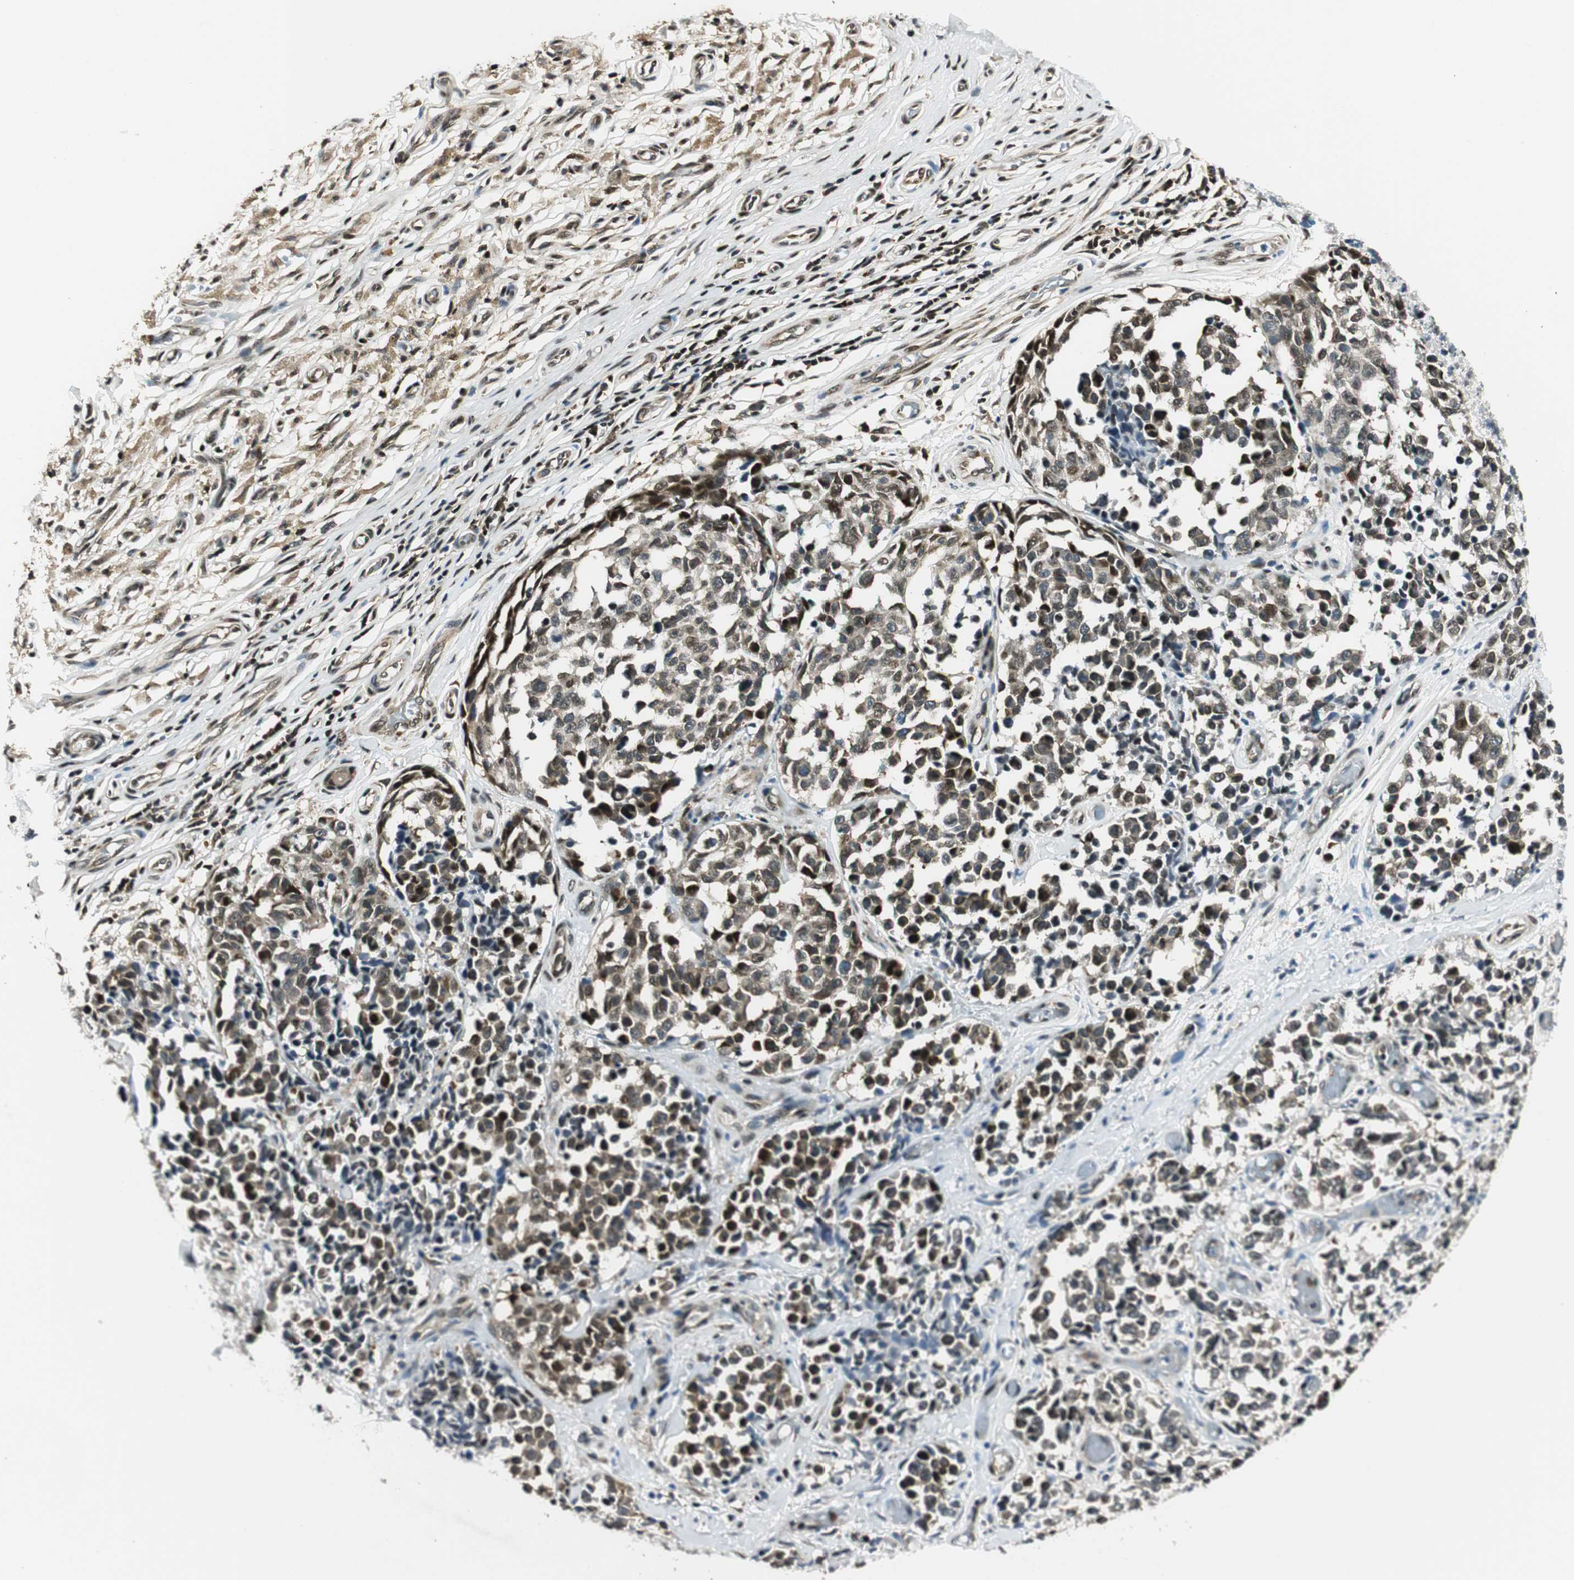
{"staining": {"intensity": "weak", "quantity": ">75%", "location": "cytoplasmic/membranous,nuclear"}, "tissue": "melanoma", "cell_type": "Tumor cells", "image_type": "cancer", "snomed": [{"axis": "morphology", "description": "Malignant melanoma, NOS"}, {"axis": "topography", "description": "Skin"}], "caption": "A micrograph of melanoma stained for a protein reveals weak cytoplasmic/membranous and nuclear brown staining in tumor cells.", "gene": "RING1", "patient": {"sex": "female", "age": 64}}